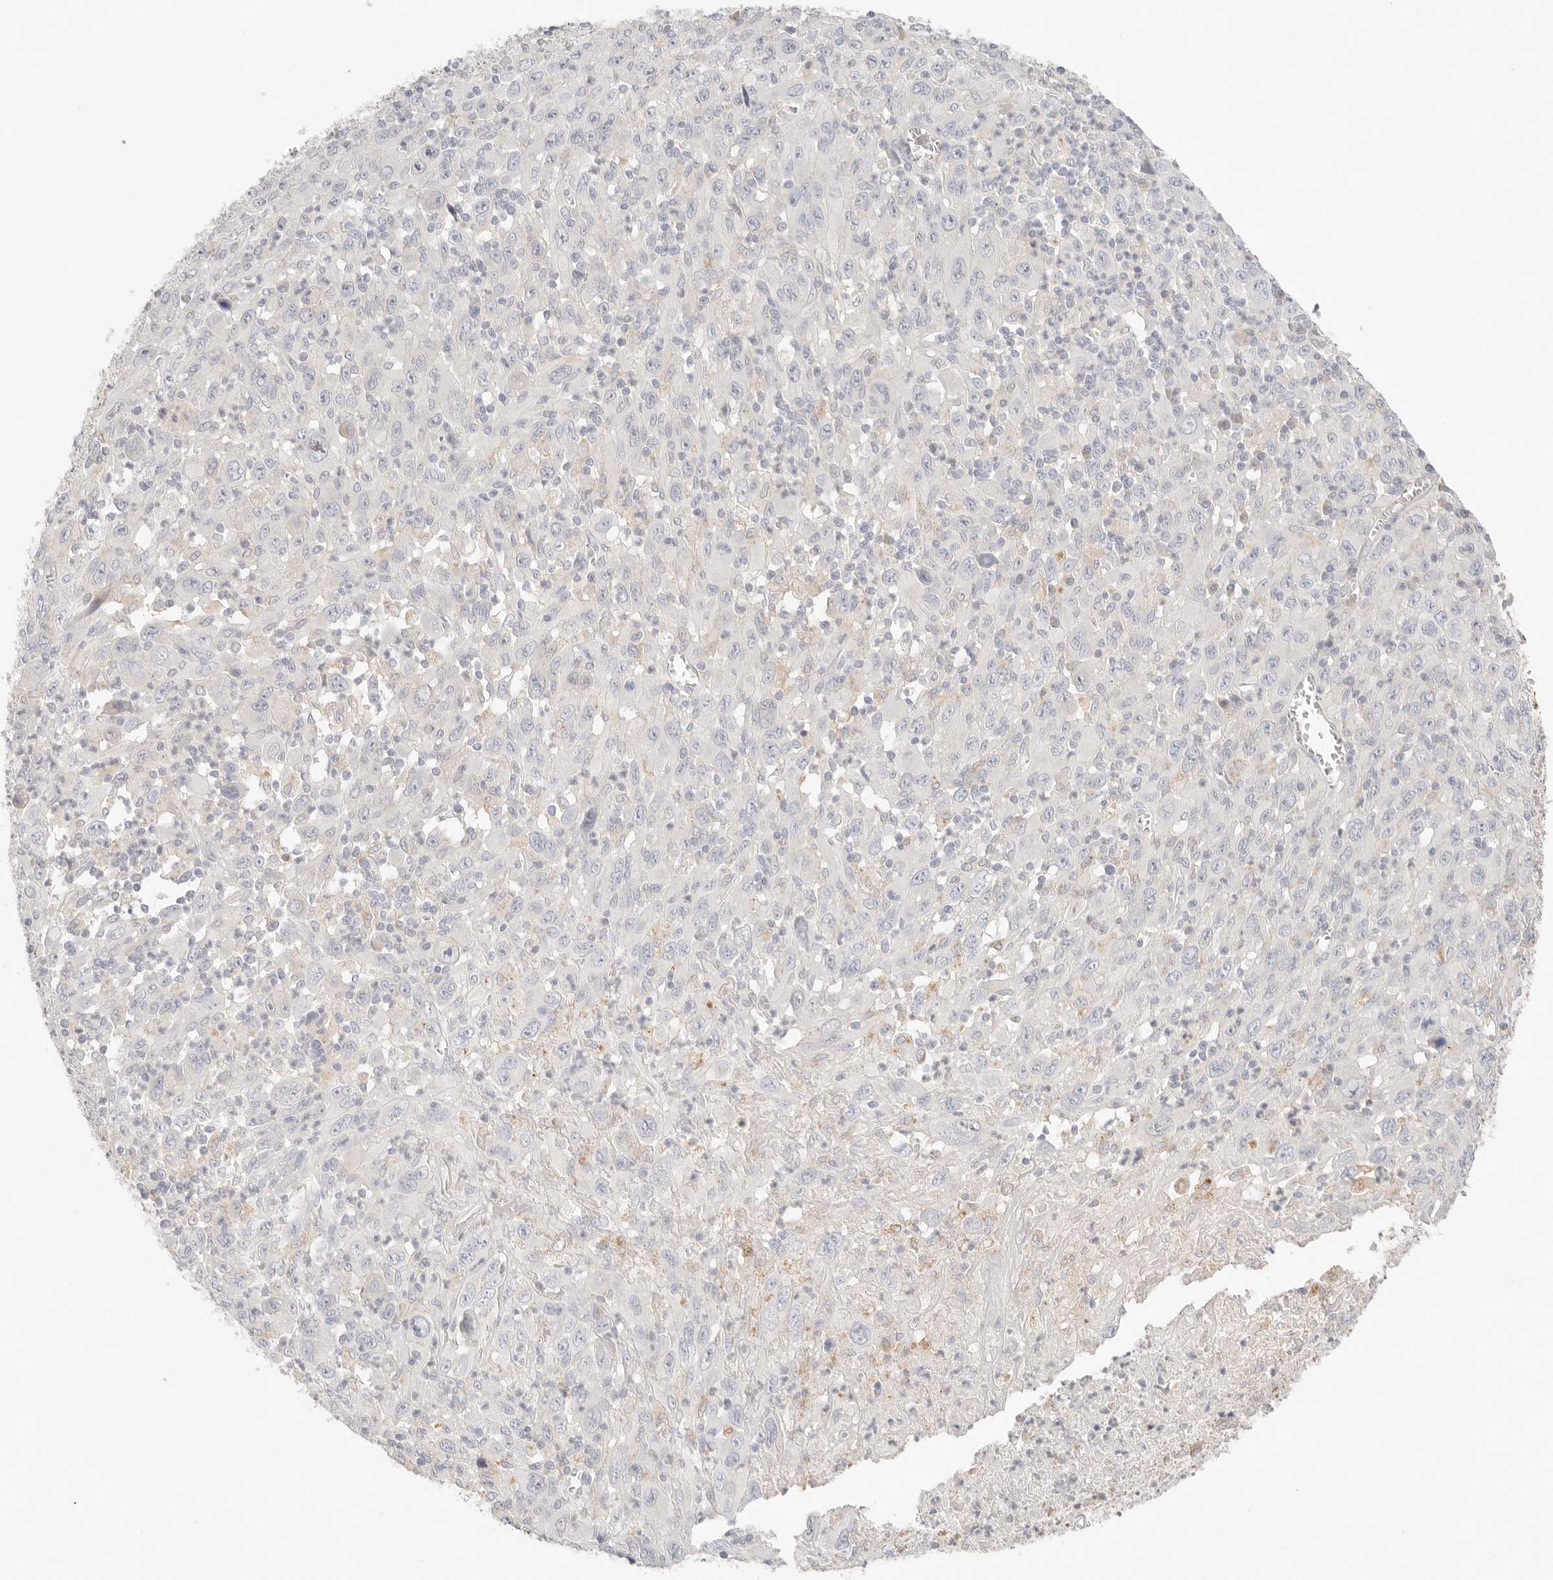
{"staining": {"intensity": "negative", "quantity": "none", "location": "none"}, "tissue": "melanoma", "cell_type": "Tumor cells", "image_type": "cancer", "snomed": [{"axis": "morphology", "description": "Malignant melanoma, Metastatic site"}, {"axis": "topography", "description": "Skin"}], "caption": "Immunohistochemical staining of melanoma exhibits no significant staining in tumor cells.", "gene": "CEP120", "patient": {"sex": "female", "age": 56}}